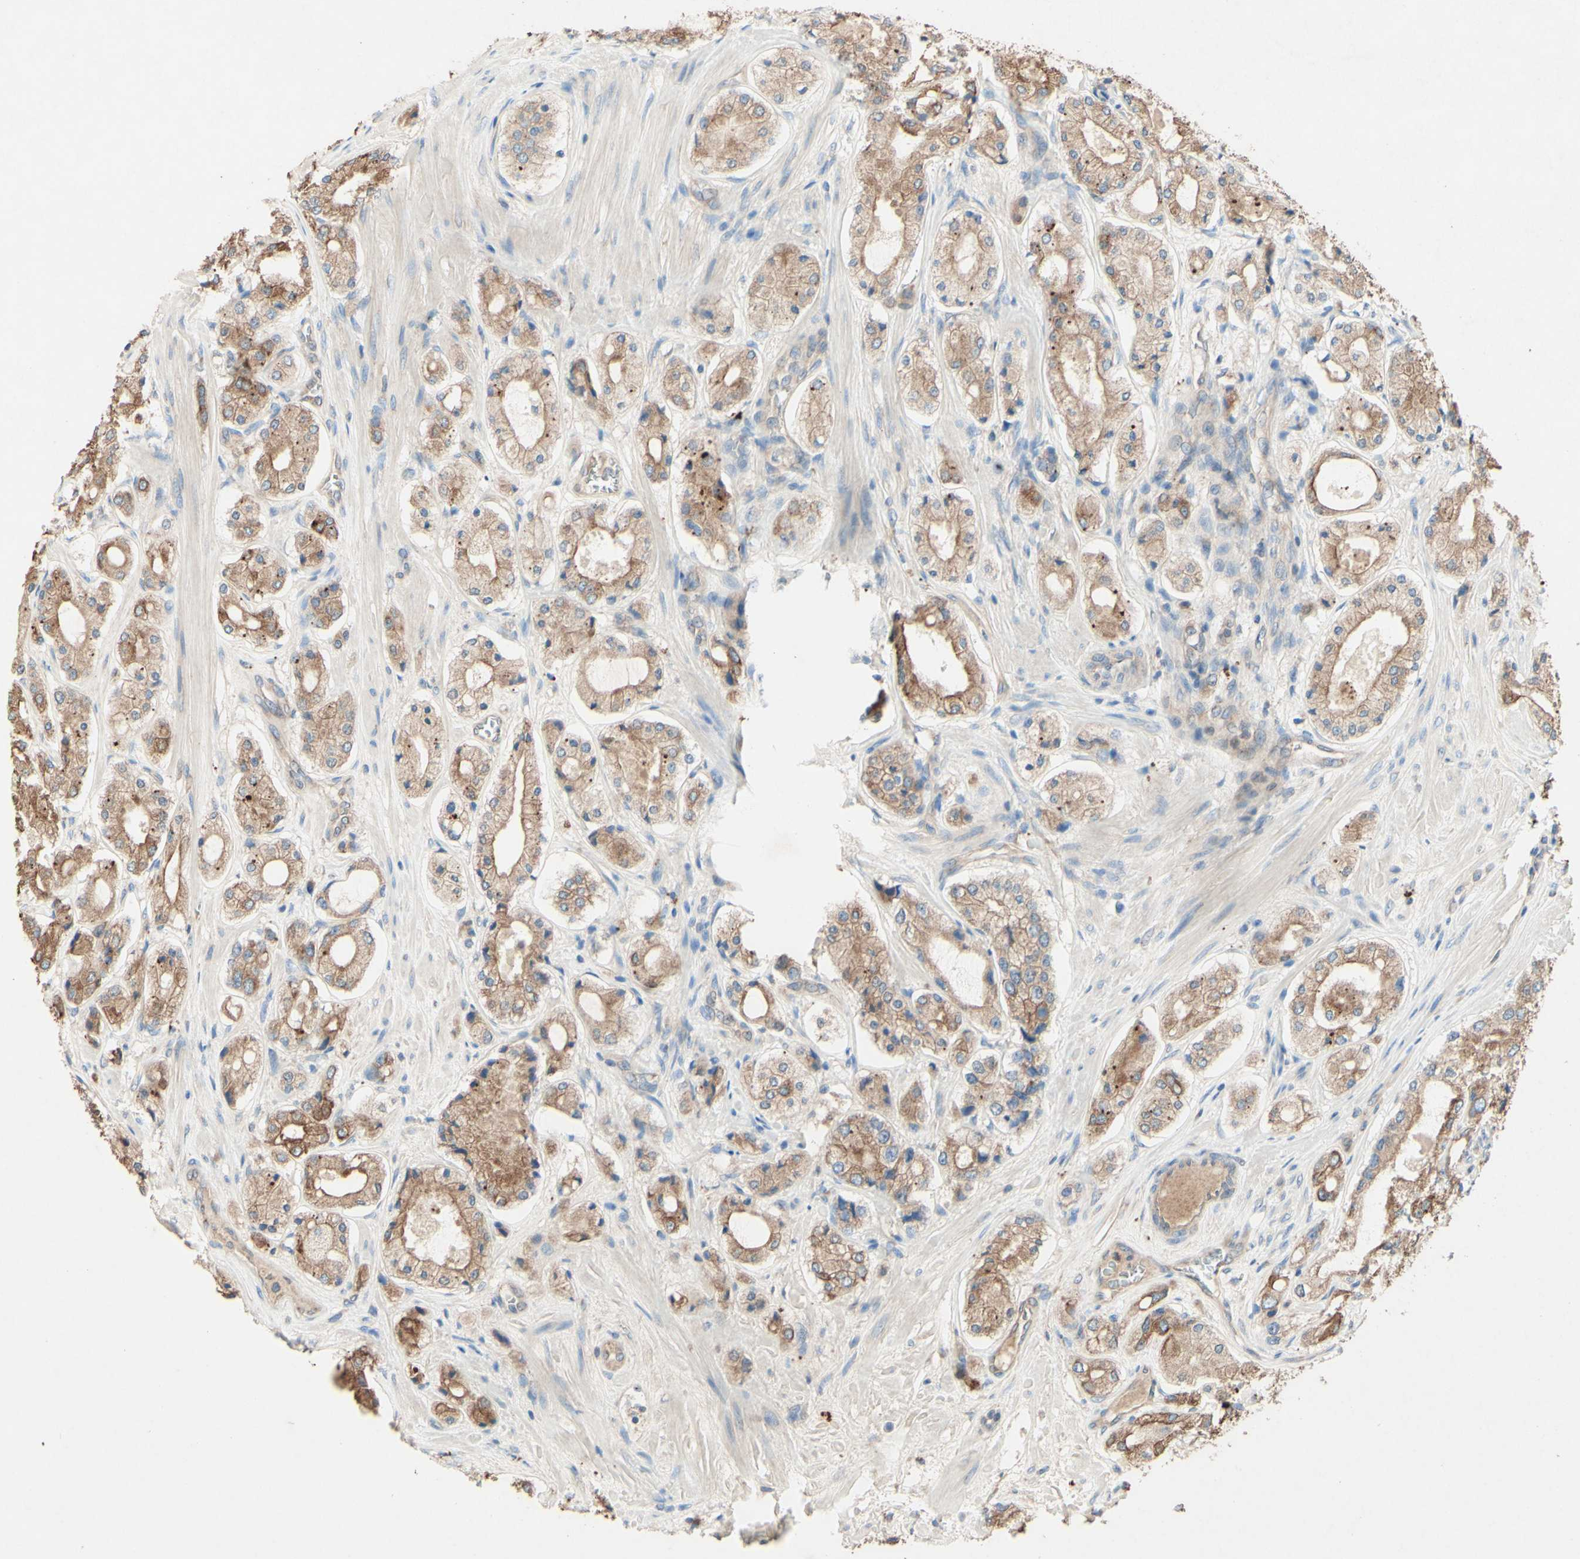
{"staining": {"intensity": "moderate", "quantity": ">75%", "location": "cytoplasmic/membranous"}, "tissue": "prostate cancer", "cell_type": "Tumor cells", "image_type": "cancer", "snomed": [{"axis": "morphology", "description": "Adenocarcinoma, High grade"}, {"axis": "topography", "description": "Prostate"}], "caption": "Prostate cancer stained with immunohistochemistry shows moderate cytoplasmic/membranous expression in approximately >75% of tumor cells. (brown staining indicates protein expression, while blue staining denotes nuclei).", "gene": "MTM1", "patient": {"sex": "male", "age": 65}}